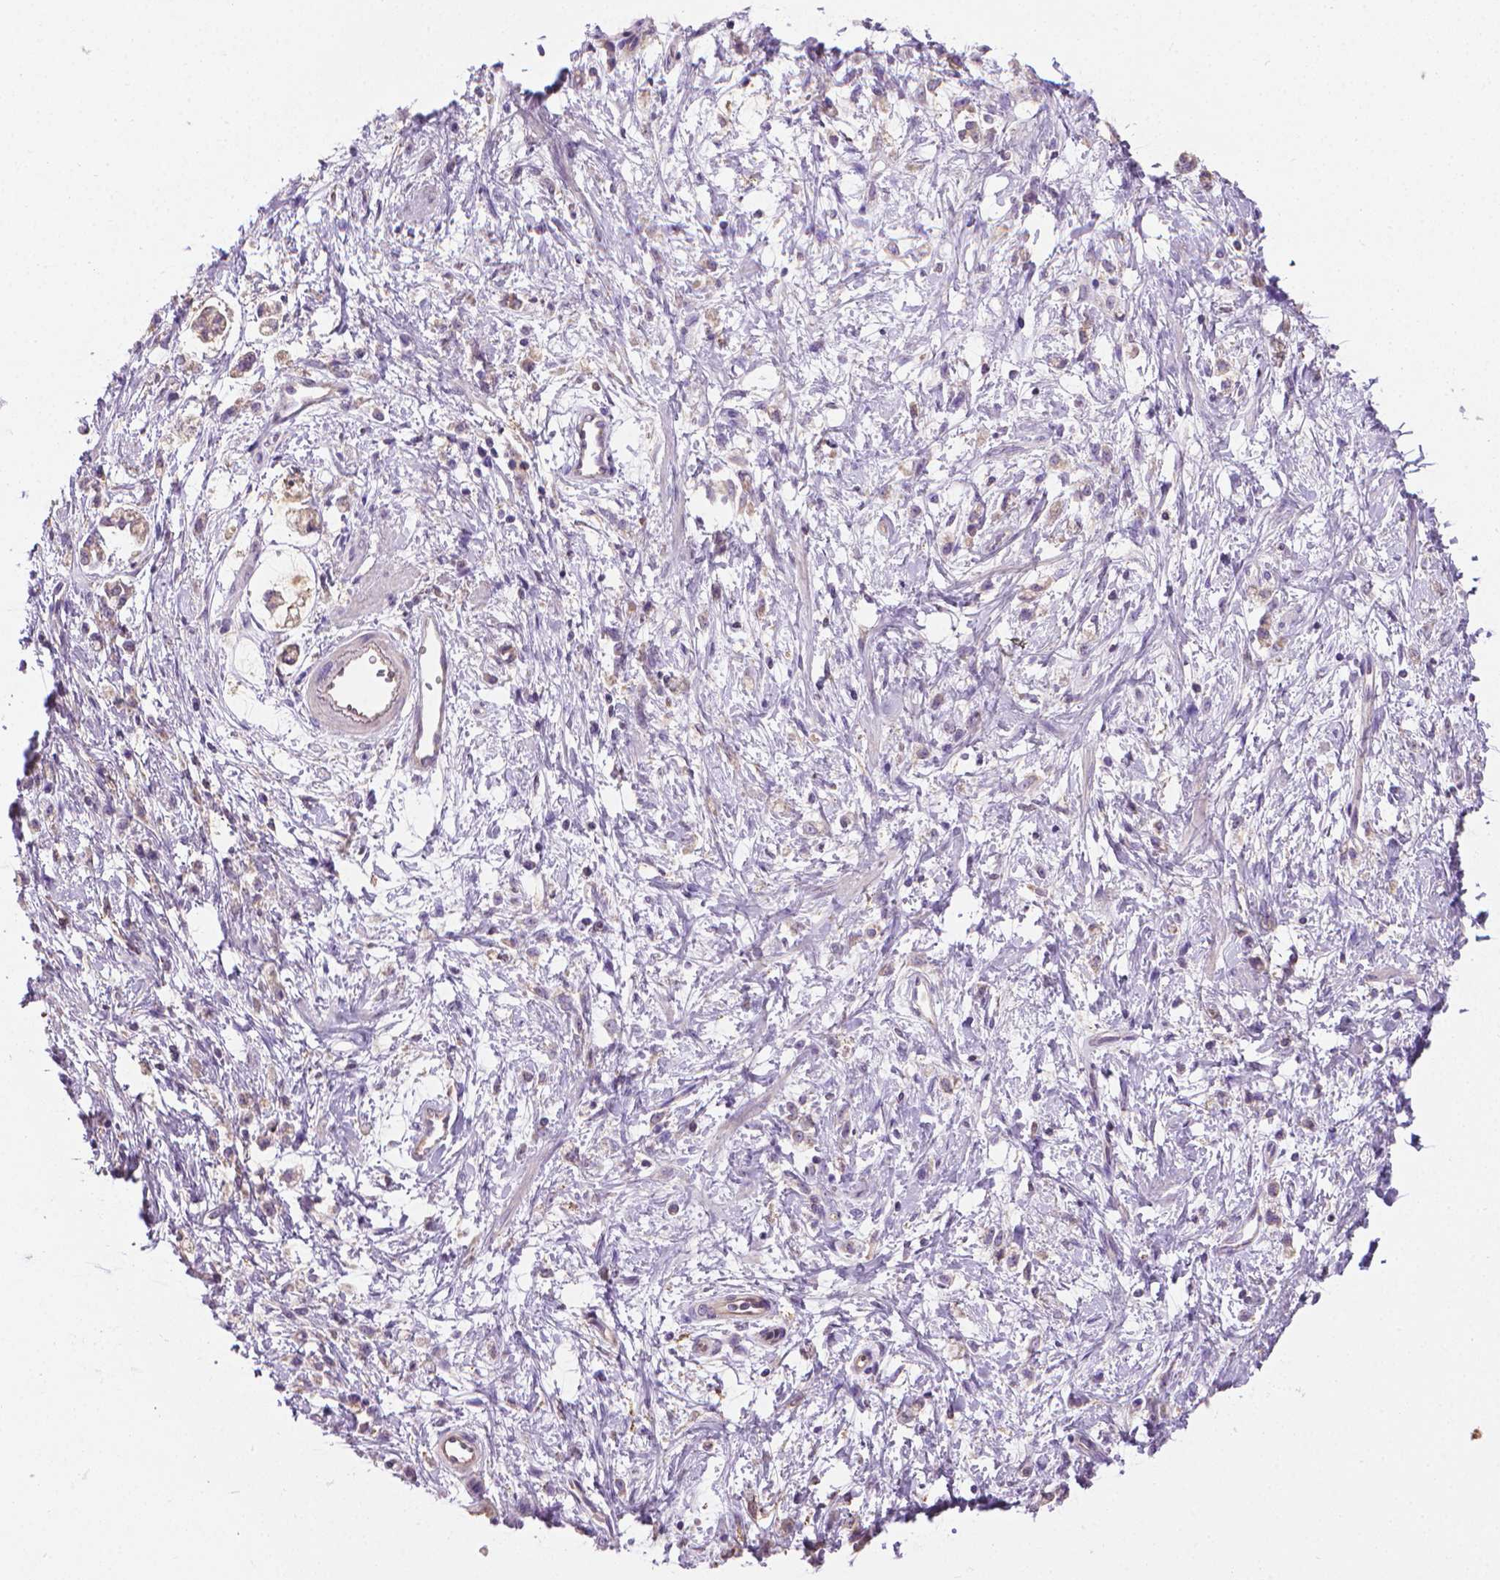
{"staining": {"intensity": "negative", "quantity": "none", "location": "none"}, "tissue": "stomach cancer", "cell_type": "Tumor cells", "image_type": "cancer", "snomed": [{"axis": "morphology", "description": "Adenocarcinoma, NOS"}, {"axis": "topography", "description": "Stomach"}], "caption": "Tumor cells are negative for protein expression in human adenocarcinoma (stomach).", "gene": "SLC51B", "patient": {"sex": "female", "age": 60}}